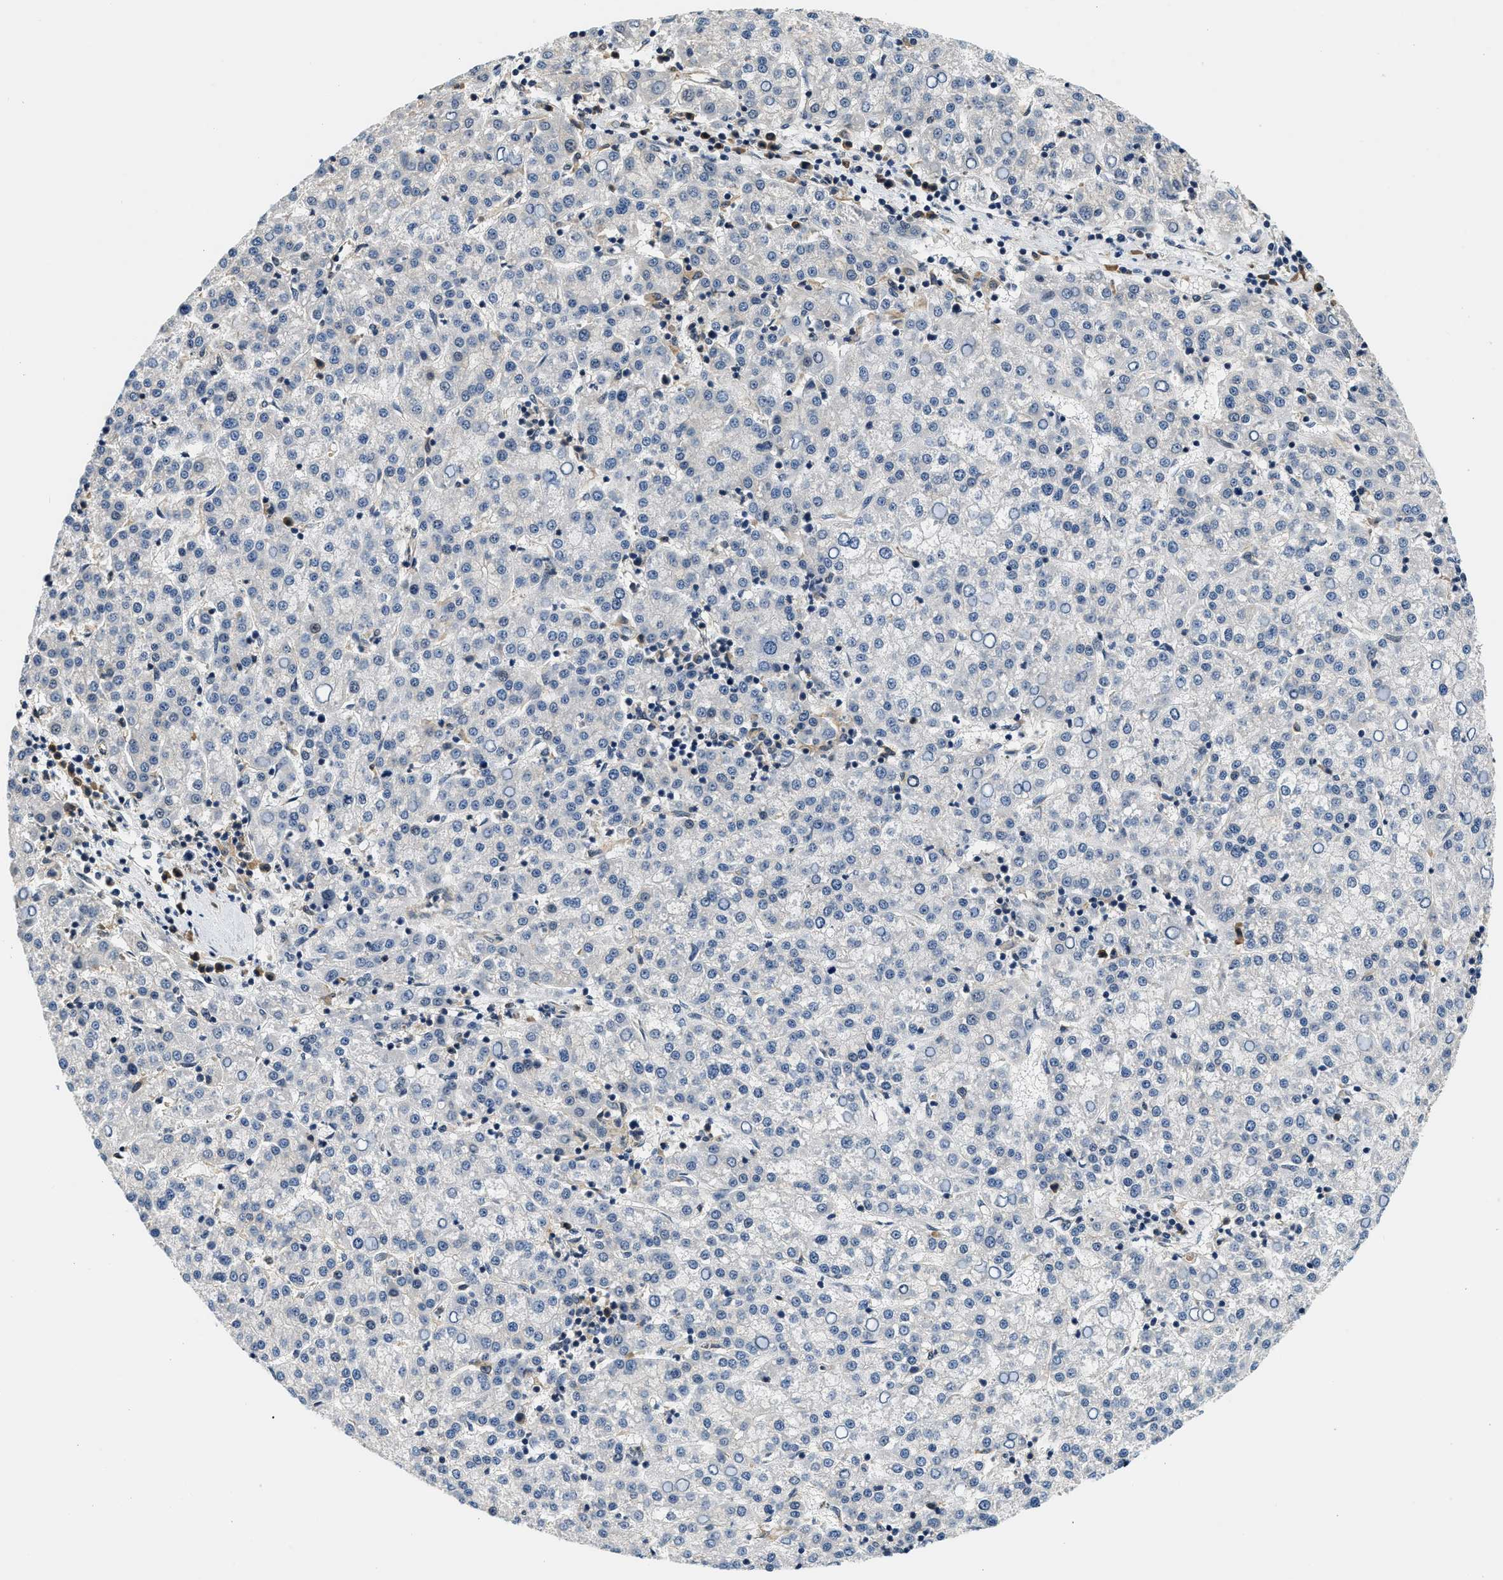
{"staining": {"intensity": "negative", "quantity": "none", "location": "none"}, "tissue": "liver cancer", "cell_type": "Tumor cells", "image_type": "cancer", "snomed": [{"axis": "morphology", "description": "Carcinoma, Hepatocellular, NOS"}, {"axis": "topography", "description": "Liver"}], "caption": "A micrograph of human liver cancer (hepatocellular carcinoma) is negative for staining in tumor cells.", "gene": "BCL7C", "patient": {"sex": "female", "age": 58}}